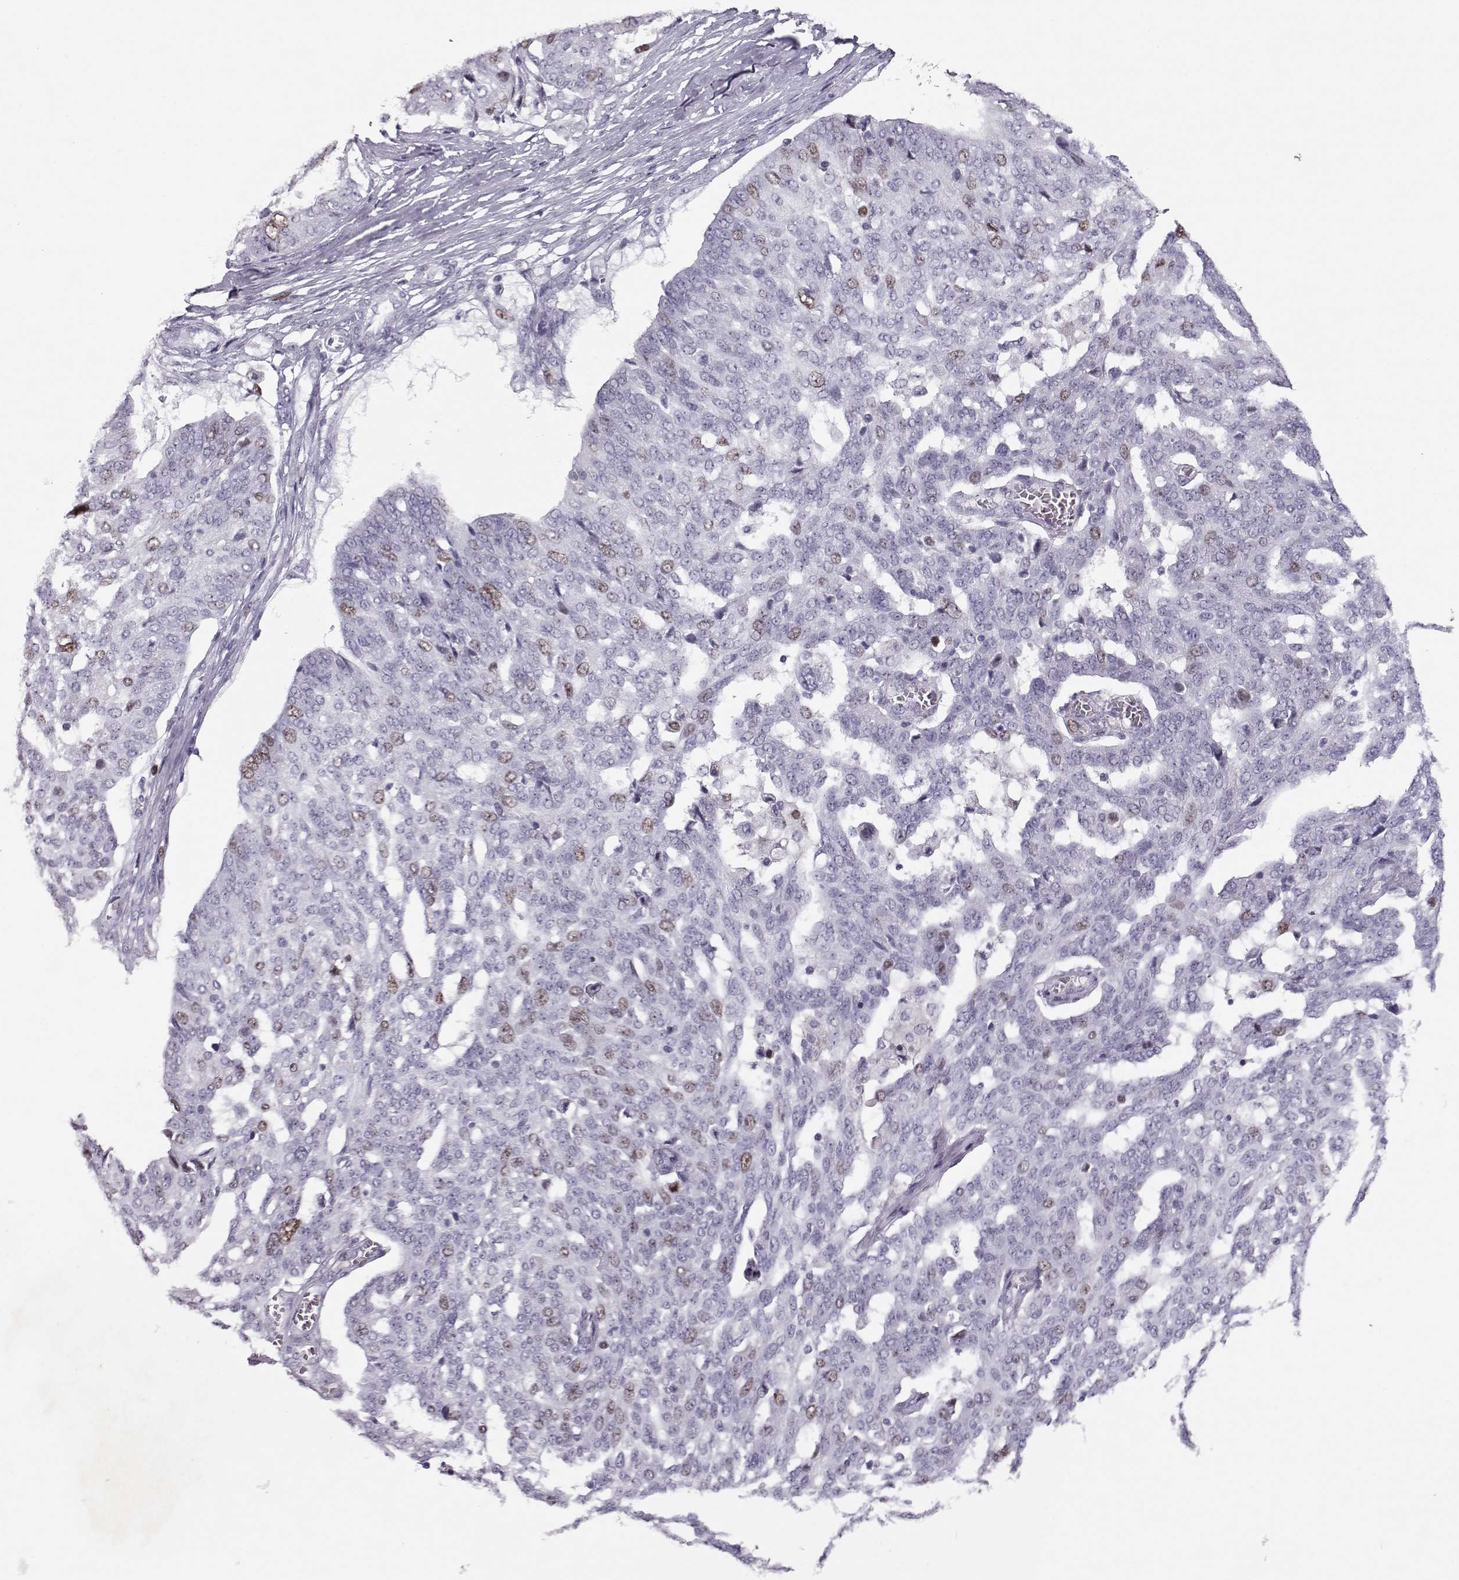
{"staining": {"intensity": "weak", "quantity": "<25%", "location": "nuclear"}, "tissue": "ovarian cancer", "cell_type": "Tumor cells", "image_type": "cancer", "snomed": [{"axis": "morphology", "description": "Cystadenocarcinoma, serous, NOS"}, {"axis": "topography", "description": "Ovary"}], "caption": "Tumor cells show no significant protein staining in ovarian cancer.", "gene": "SGO1", "patient": {"sex": "female", "age": 67}}